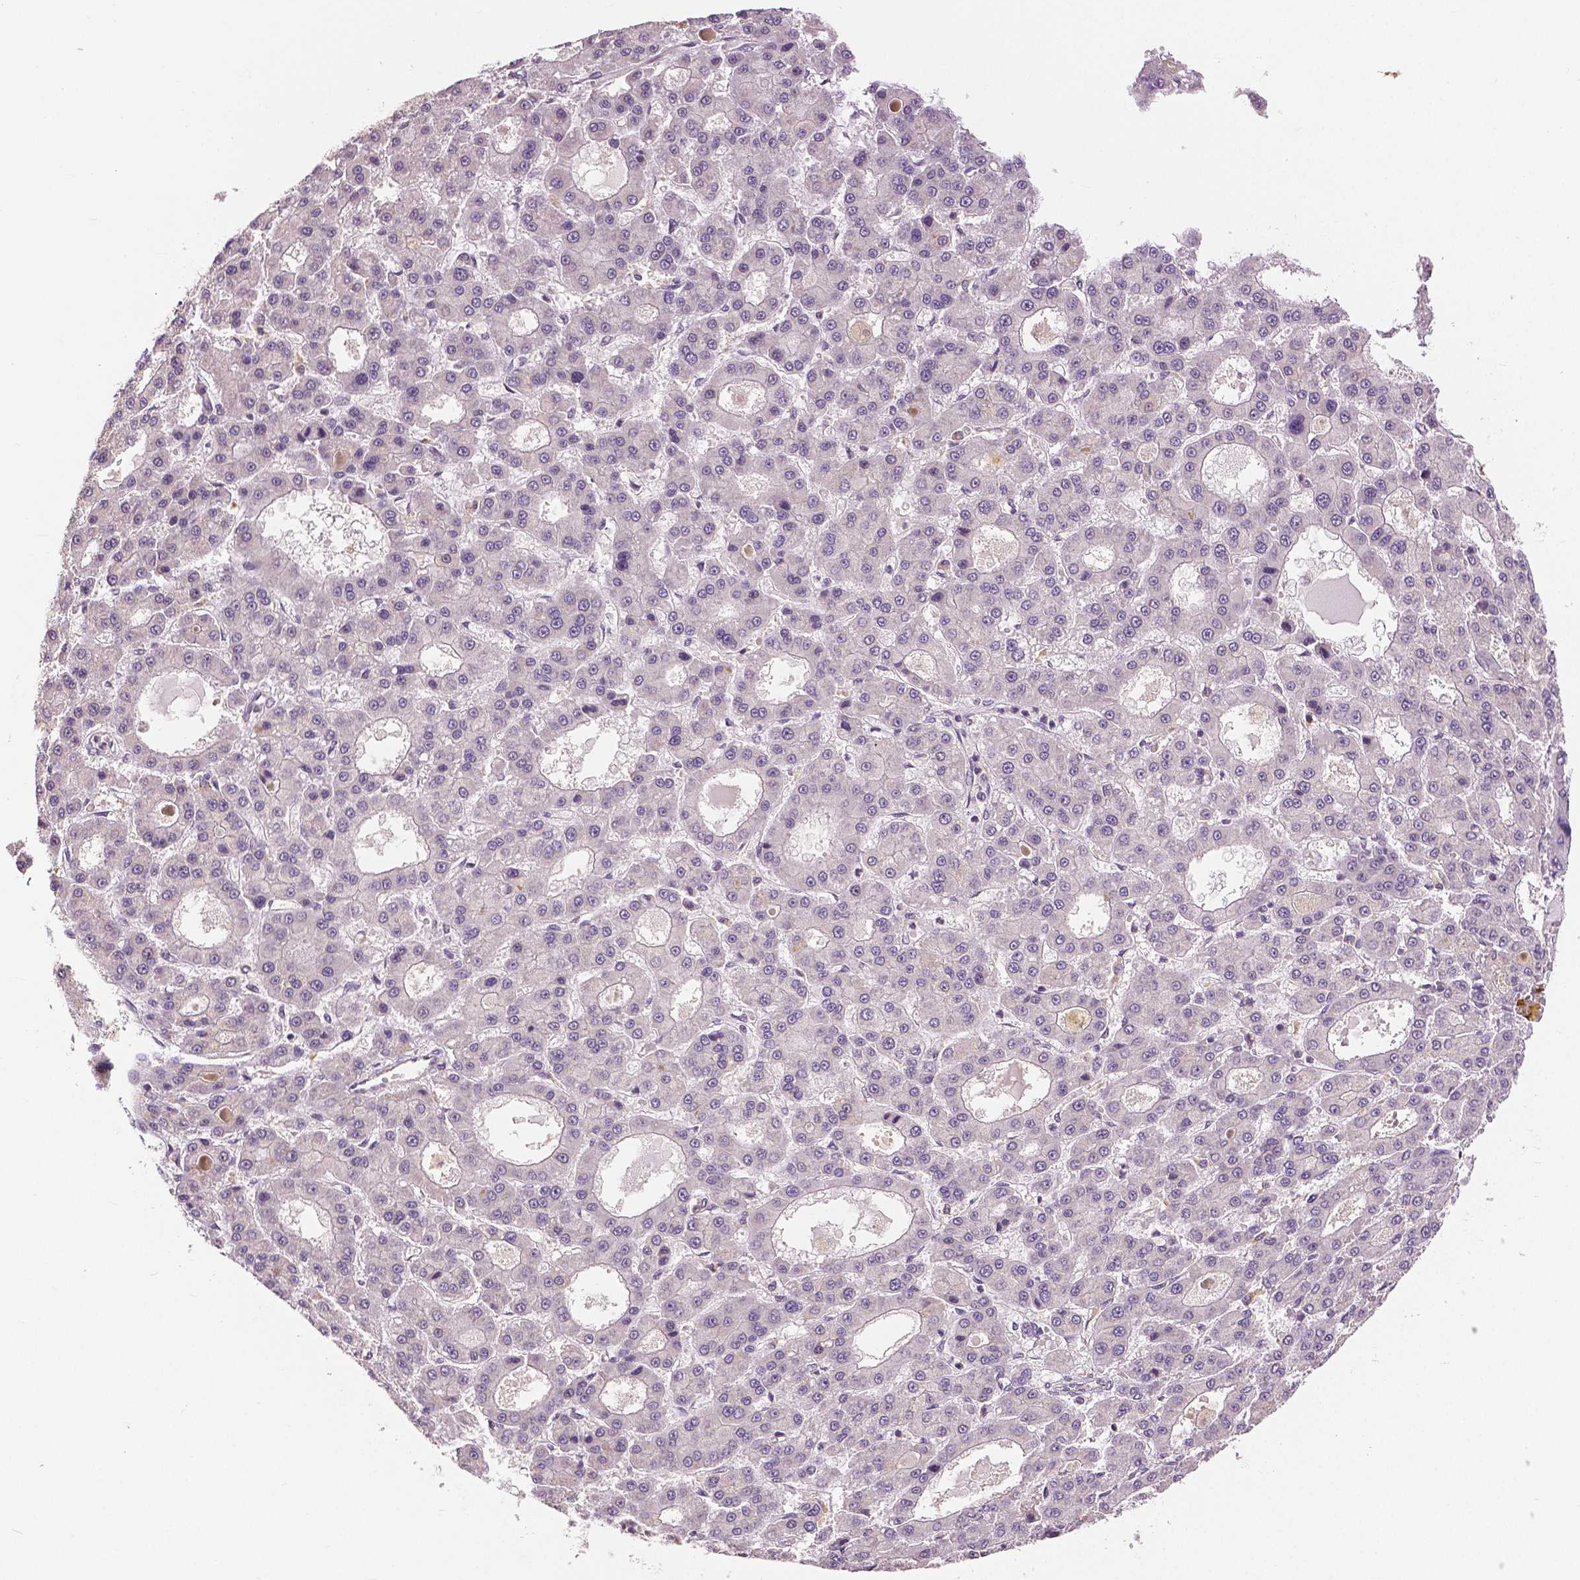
{"staining": {"intensity": "negative", "quantity": "none", "location": "none"}, "tissue": "liver cancer", "cell_type": "Tumor cells", "image_type": "cancer", "snomed": [{"axis": "morphology", "description": "Carcinoma, Hepatocellular, NOS"}, {"axis": "topography", "description": "Liver"}], "caption": "Tumor cells show no significant protein expression in liver cancer.", "gene": "MAP1LC3B", "patient": {"sex": "male", "age": 70}}